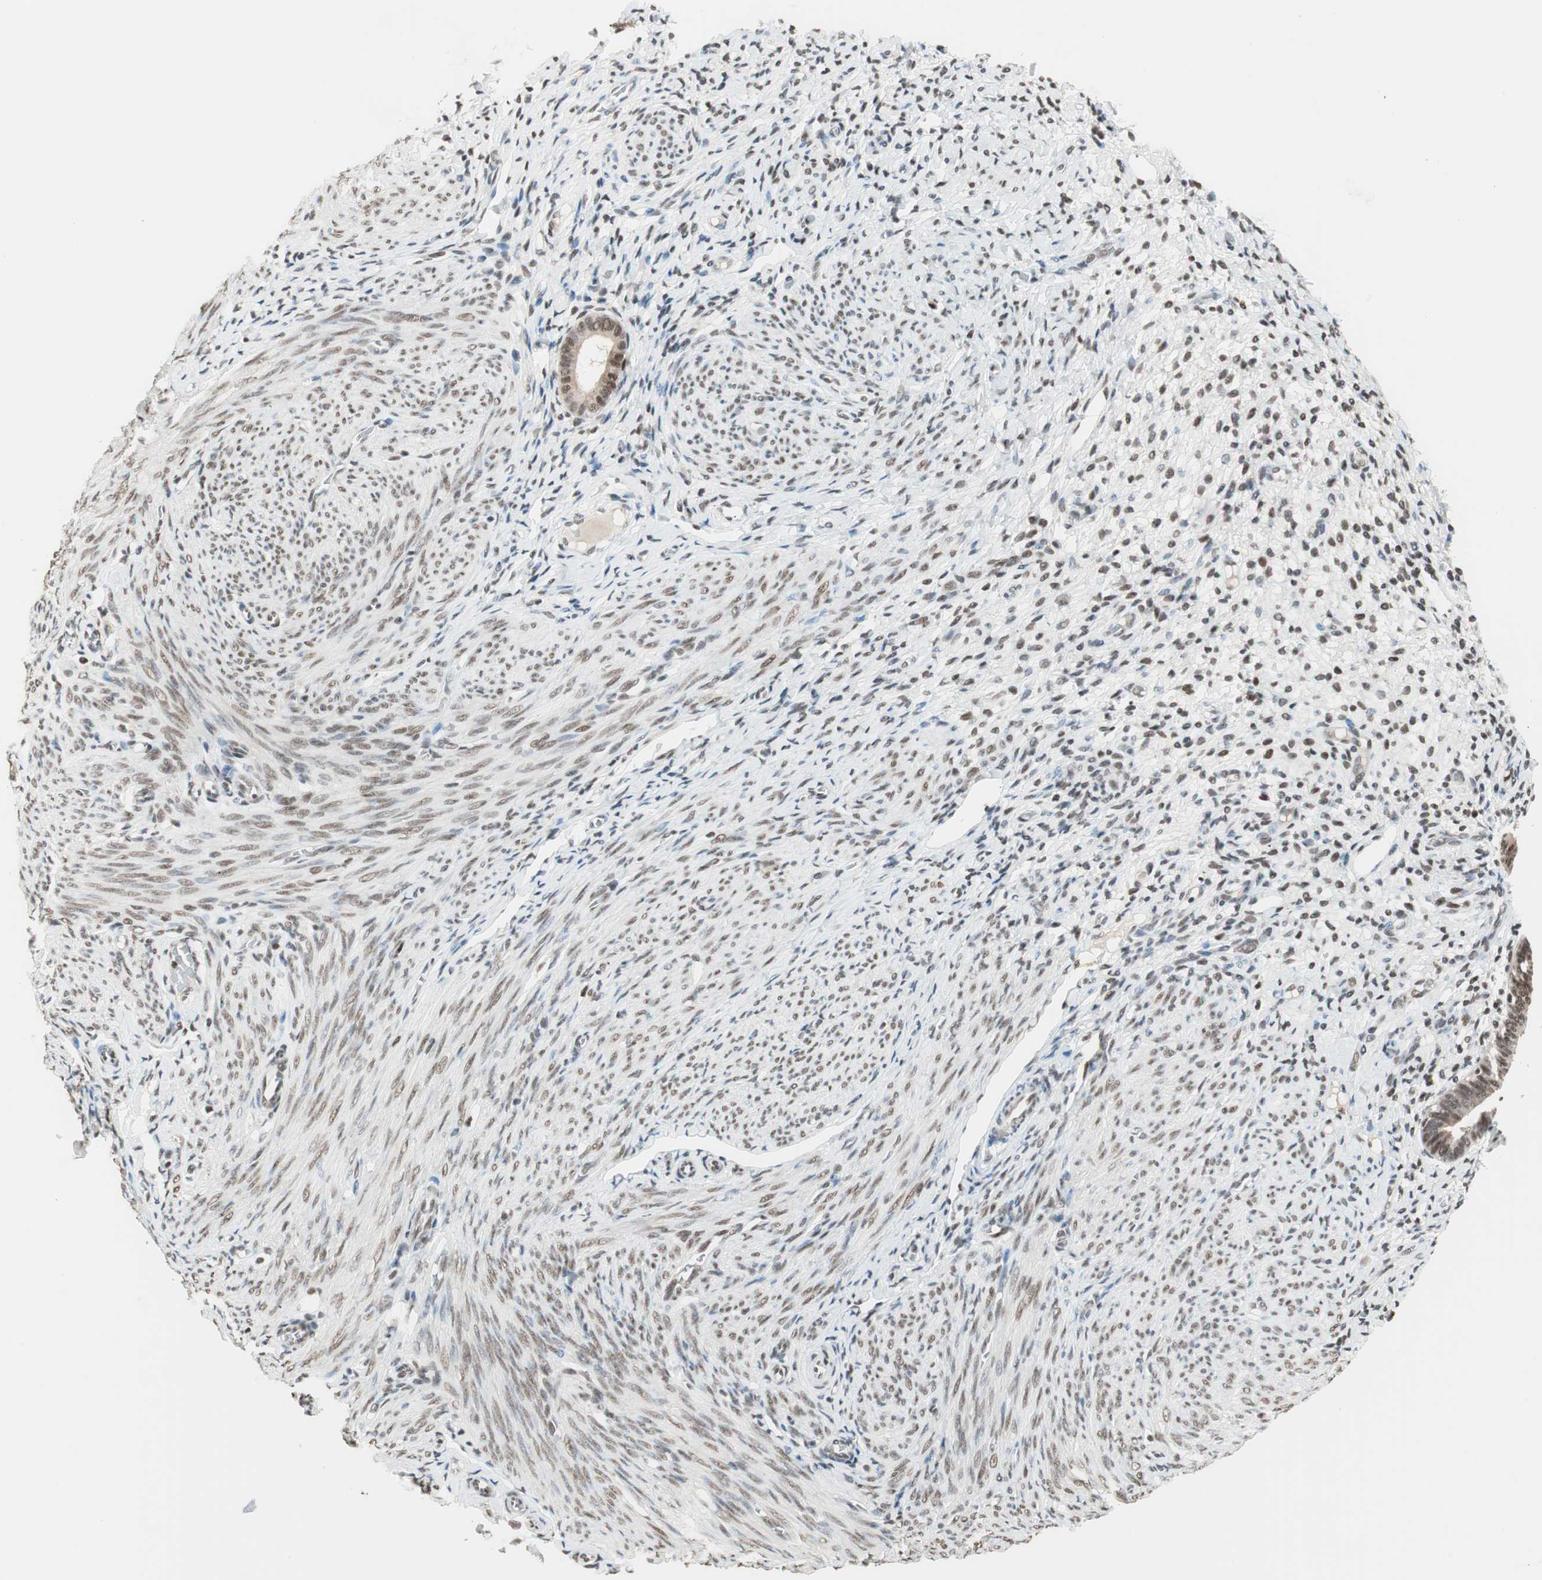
{"staining": {"intensity": "moderate", "quantity": "25%-75%", "location": "nuclear"}, "tissue": "endometrium", "cell_type": "Cells in endometrial stroma", "image_type": "normal", "snomed": [{"axis": "morphology", "description": "Normal tissue, NOS"}, {"axis": "topography", "description": "Endometrium"}], "caption": "The micrograph shows immunohistochemical staining of unremarkable endometrium. There is moderate nuclear positivity is seen in approximately 25%-75% of cells in endometrial stroma.", "gene": "SMARCE1", "patient": {"sex": "female", "age": 61}}